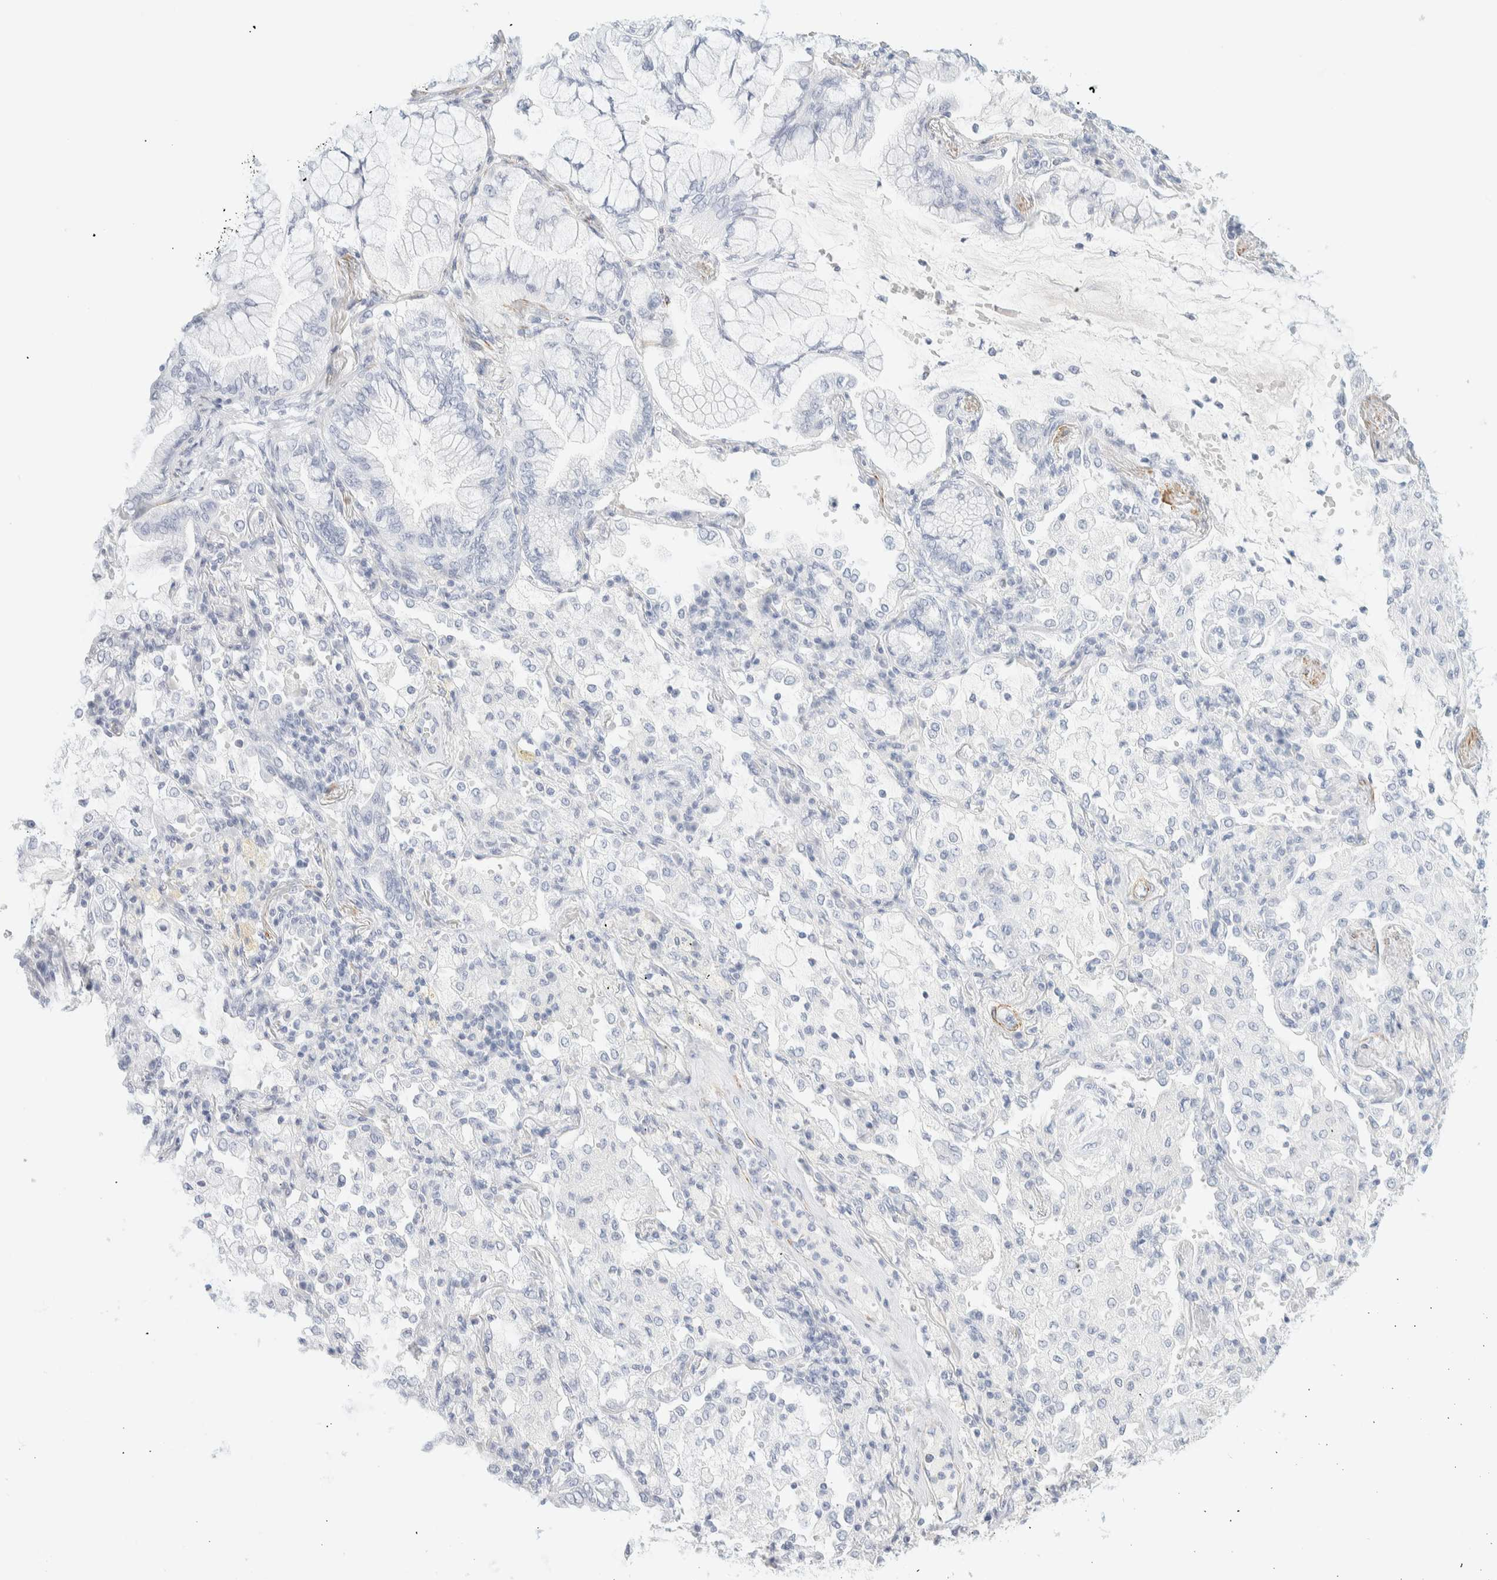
{"staining": {"intensity": "negative", "quantity": "none", "location": "none"}, "tissue": "lung cancer", "cell_type": "Tumor cells", "image_type": "cancer", "snomed": [{"axis": "morphology", "description": "Adenocarcinoma, NOS"}, {"axis": "topography", "description": "Lung"}], "caption": "Tumor cells are negative for protein expression in human lung cancer (adenocarcinoma). (DAB IHC with hematoxylin counter stain).", "gene": "AFMID", "patient": {"sex": "female", "age": 70}}